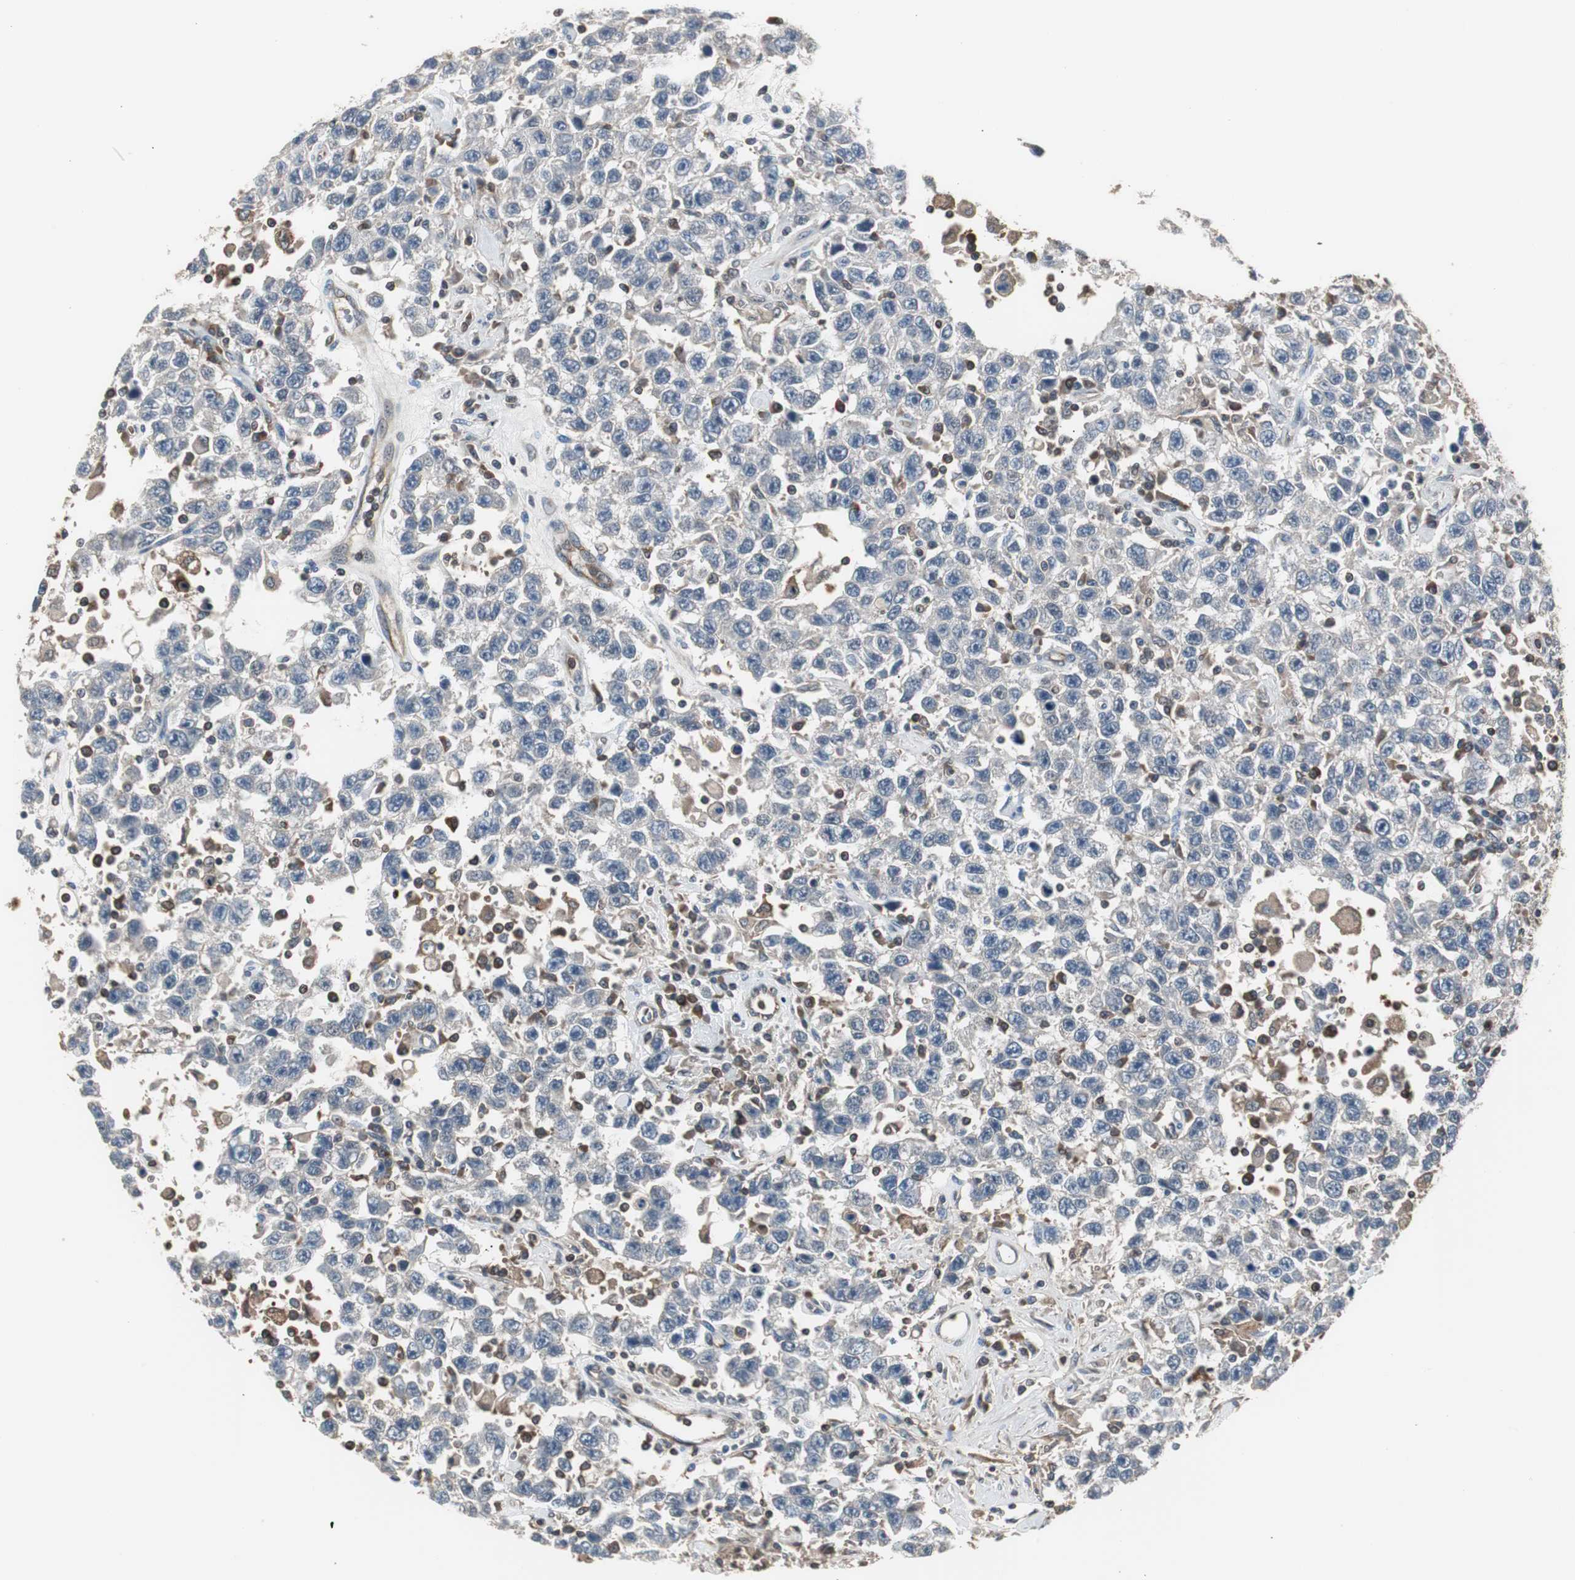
{"staining": {"intensity": "negative", "quantity": "none", "location": "none"}, "tissue": "testis cancer", "cell_type": "Tumor cells", "image_type": "cancer", "snomed": [{"axis": "morphology", "description": "Seminoma, NOS"}, {"axis": "topography", "description": "Testis"}], "caption": "This is an immunohistochemistry (IHC) micrograph of testis seminoma. There is no staining in tumor cells.", "gene": "CAPNS1", "patient": {"sex": "male", "age": 41}}